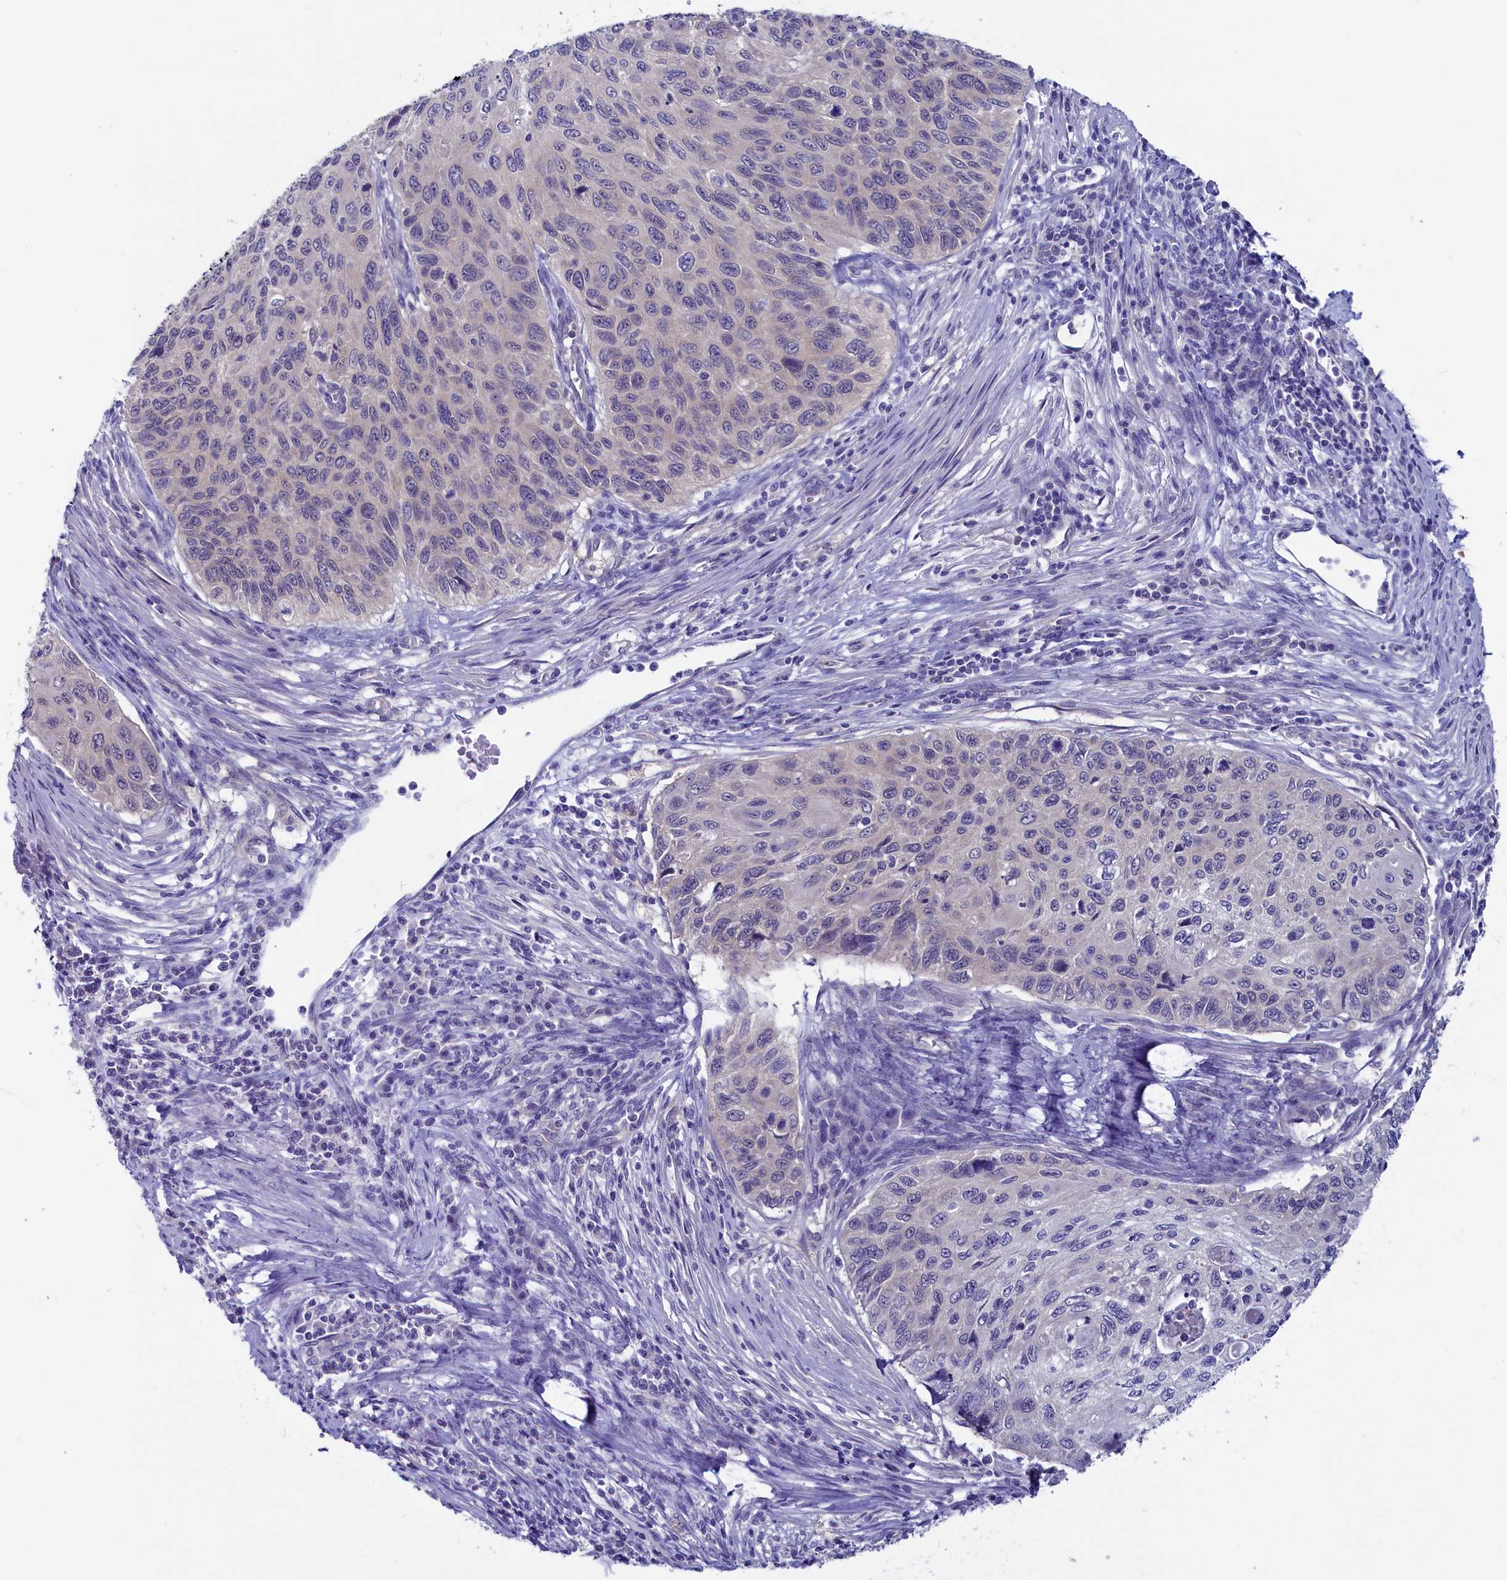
{"staining": {"intensity": "negative", "quantity": "none", "location": "none"}, "tissue": "cervical cancer", "cell_type": "Tumor cells", "image_type": "cancer", "snomed": [{"axis": "morphology", "description": "Squamous cell carcinoma, NOS"}, {"axis": "topography", "description": "Cervix"}], "caption": "The photomicrograph exhibits no staining of tumor cells in squamous cell carcinoma (cervical). (Brightfield microscopy of DAB (3,3'-diaminobenzidine) immunohistochemistry at high magnification).", "gene": "CIAPIN1", "patient": {"sex": "female", "age": 70}}